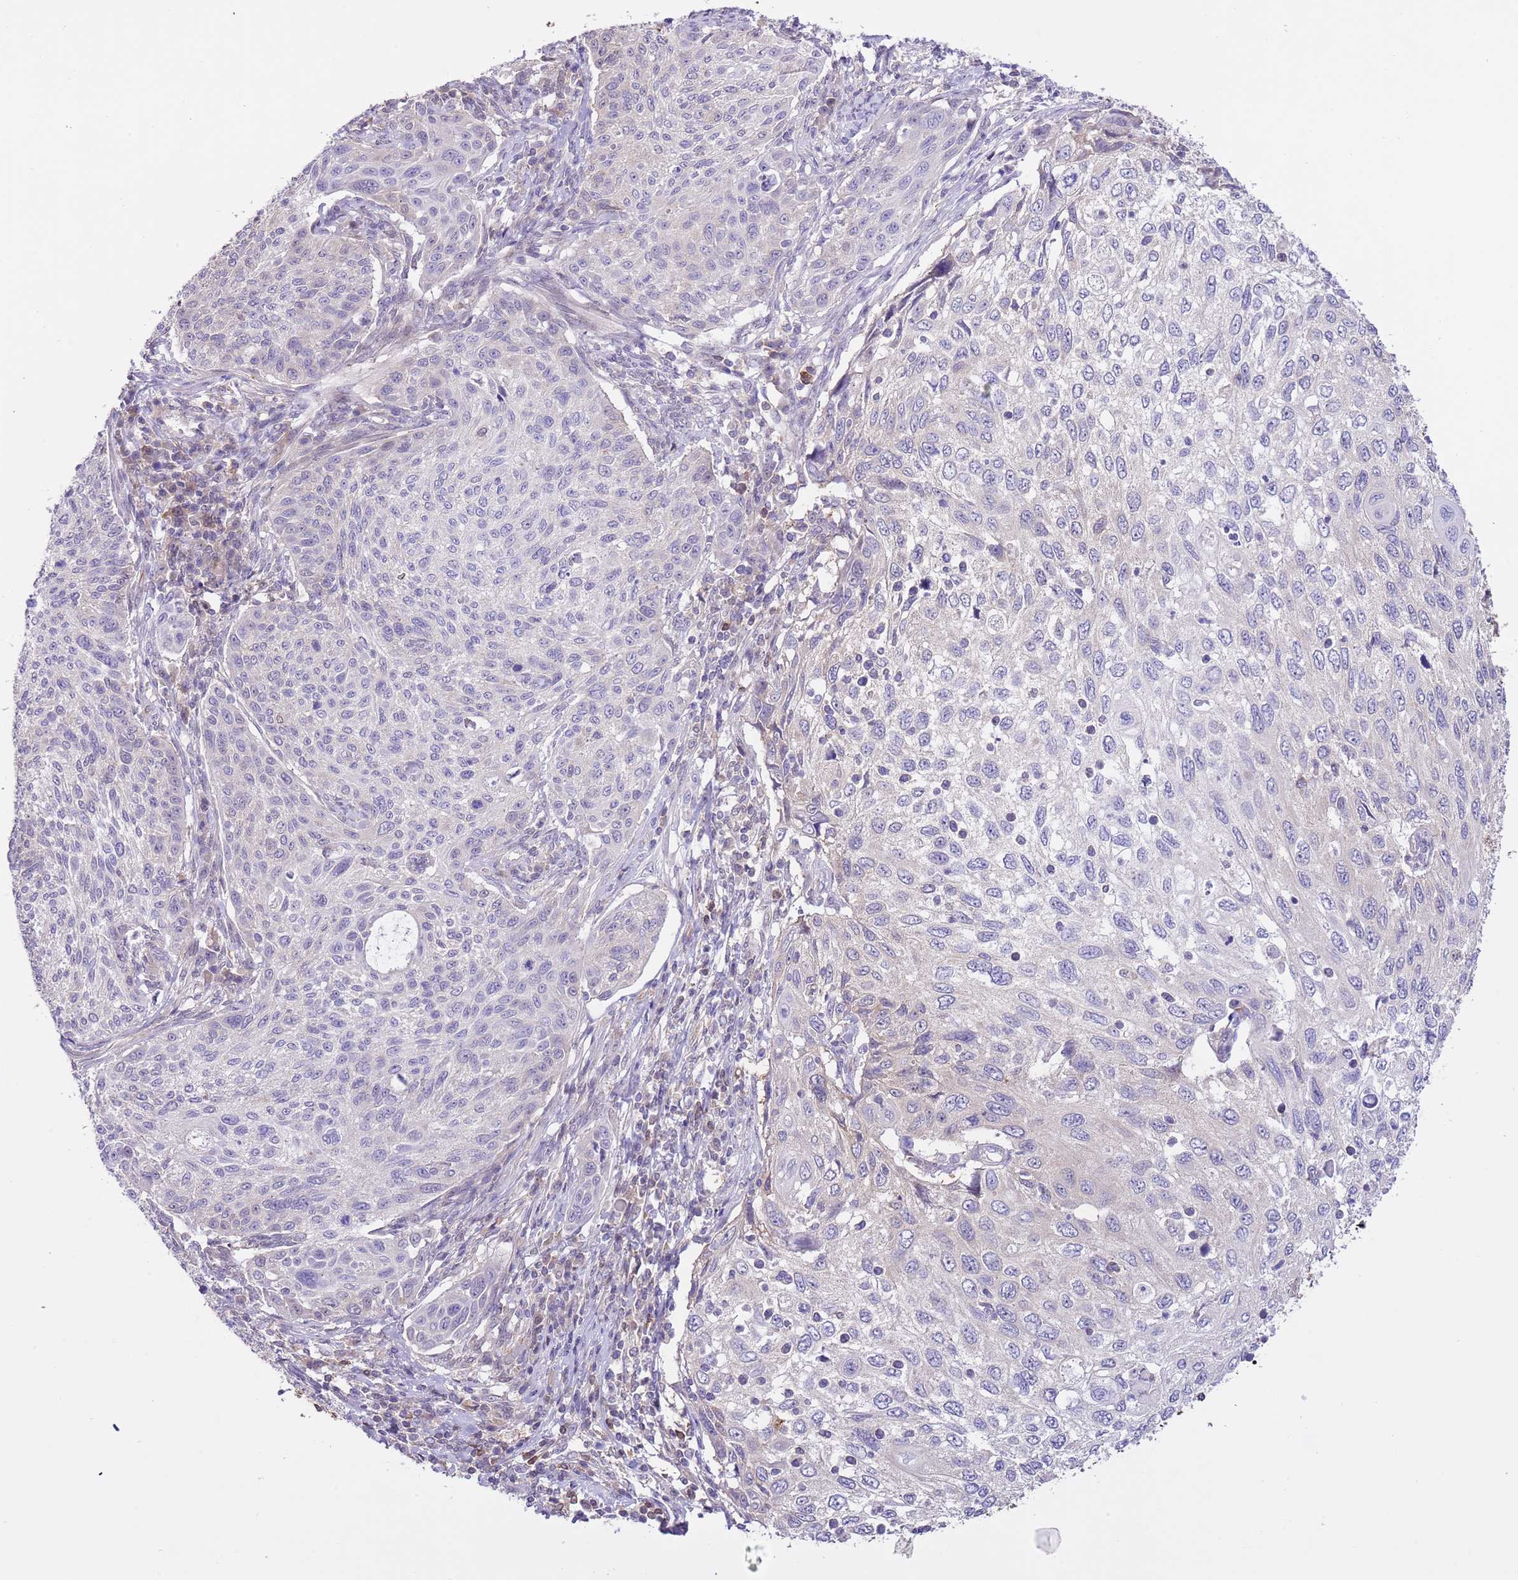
{"staining": {"intensity": "negative", "quantity": "none", "location": "none"}, "tissue": "cervical cancer", "cell_type": "Tumor cells", "image_type": "cancer", "snomed": [{"axis": "morphology", "description": "Squamous cell carcinoma, NOS"}, {"axis": "topography", "description": "Cervix"}], "caption": "Human cervical cancer (squamous cell carcinoma) stained for a protein using immunohistochemistry exhibits no expression in tumor cells.", "gene": "PRR32", "patient": {"sex": "female", "age": 70}}